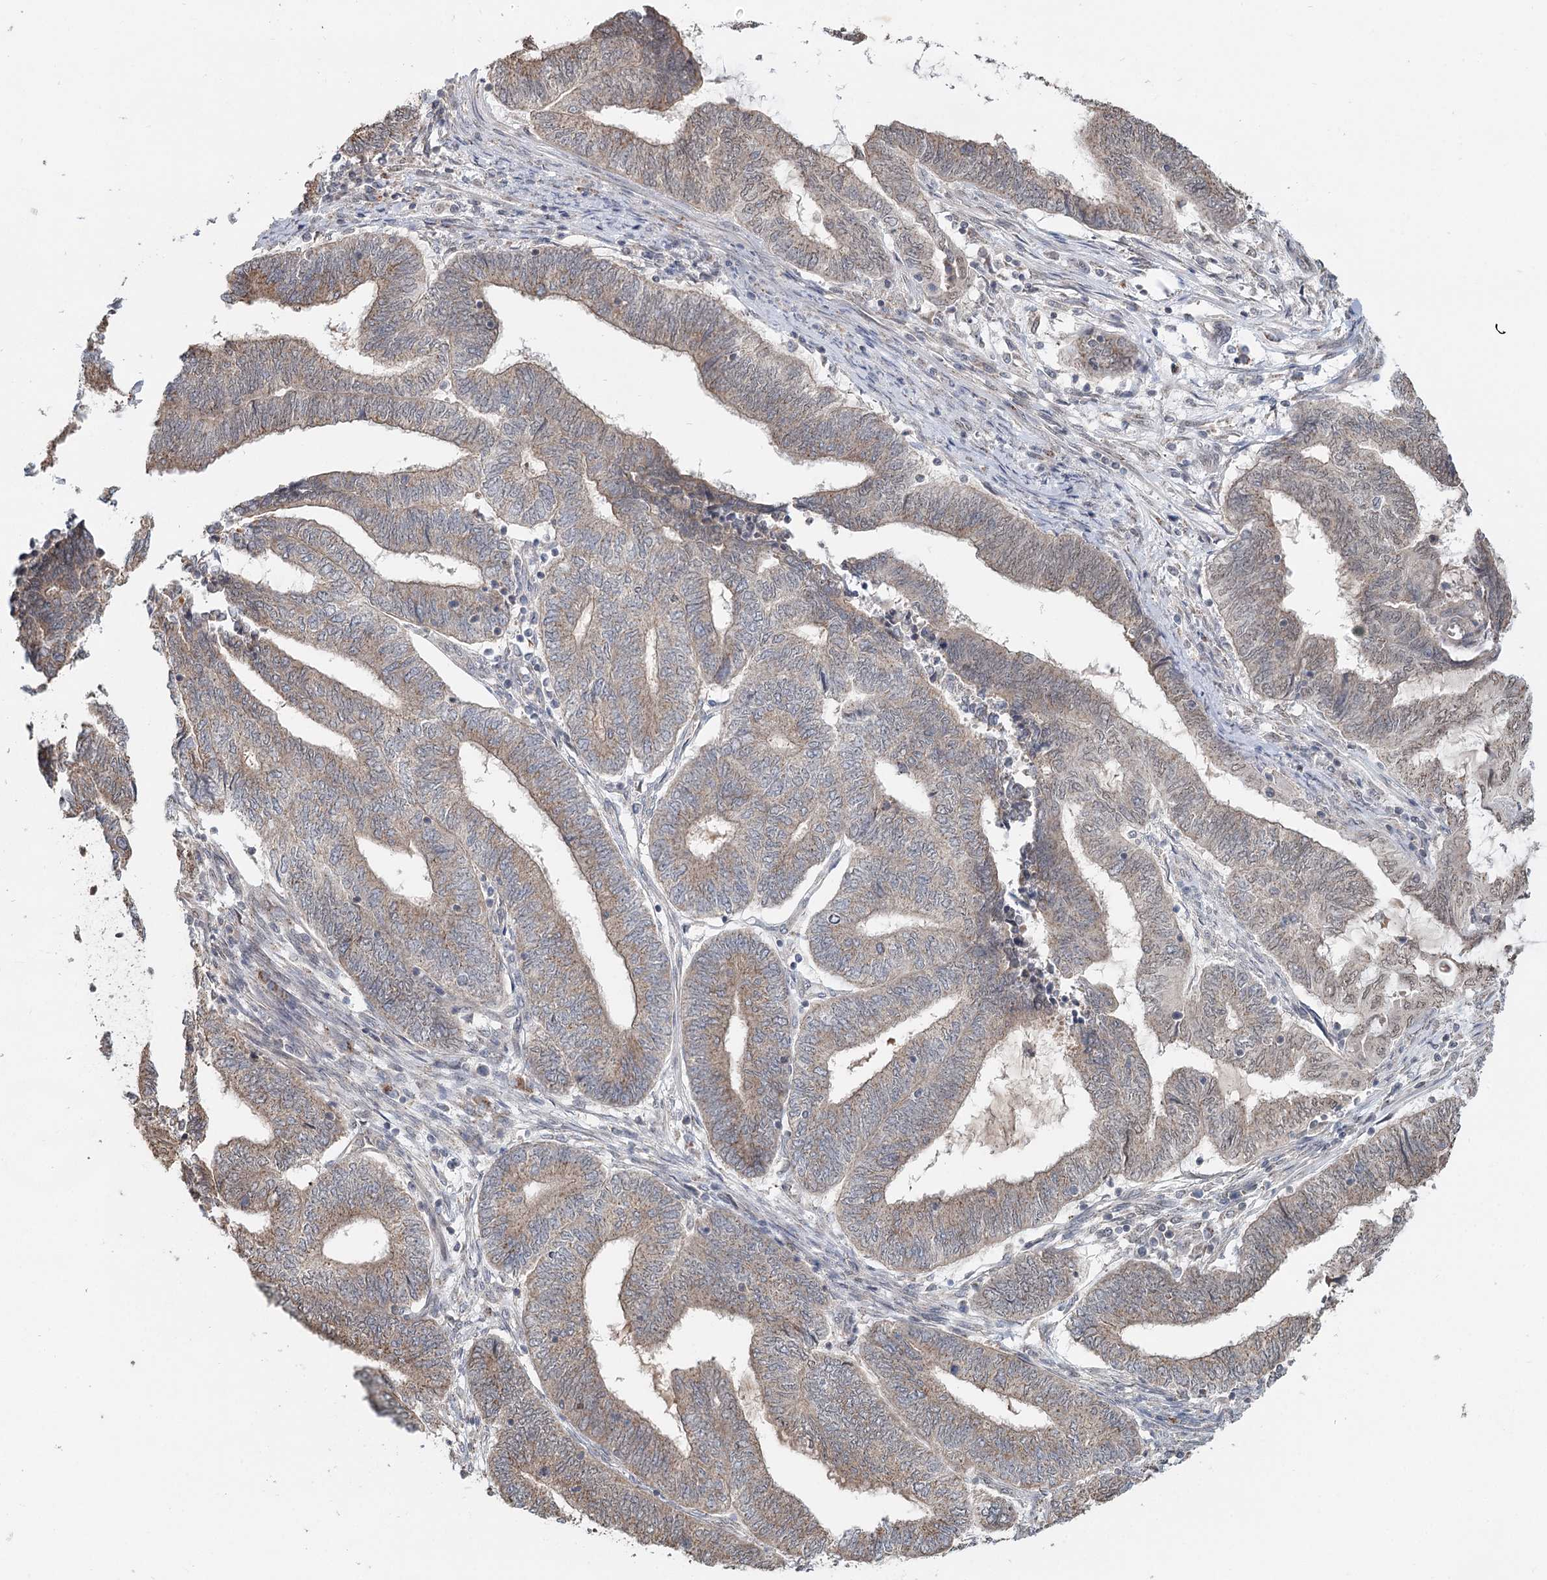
{"staining": {"intensity": "strong", "quantity": "<25%", "location": "cytoplasmic/membranous,nuclear"}, "tissue": "endometrial cancer", "cell_type": "Tumor cells", "image_type": "cancer", "snomed": [{"axis": "morphology", "description": "Adenocarcinoma, NOS"}, {"axis": "topography", "description": "Uterus"}, {"axis": "topography", "description": "Endometrium"}], "caption": "A brown stain labels strong cytoplasmic/membranous and nuclear staining of a protein in human endometrial adenocarcinoma tumor cells.", "gene": "GPALPP1", "patient": {"sex": "female", "age": 70}}